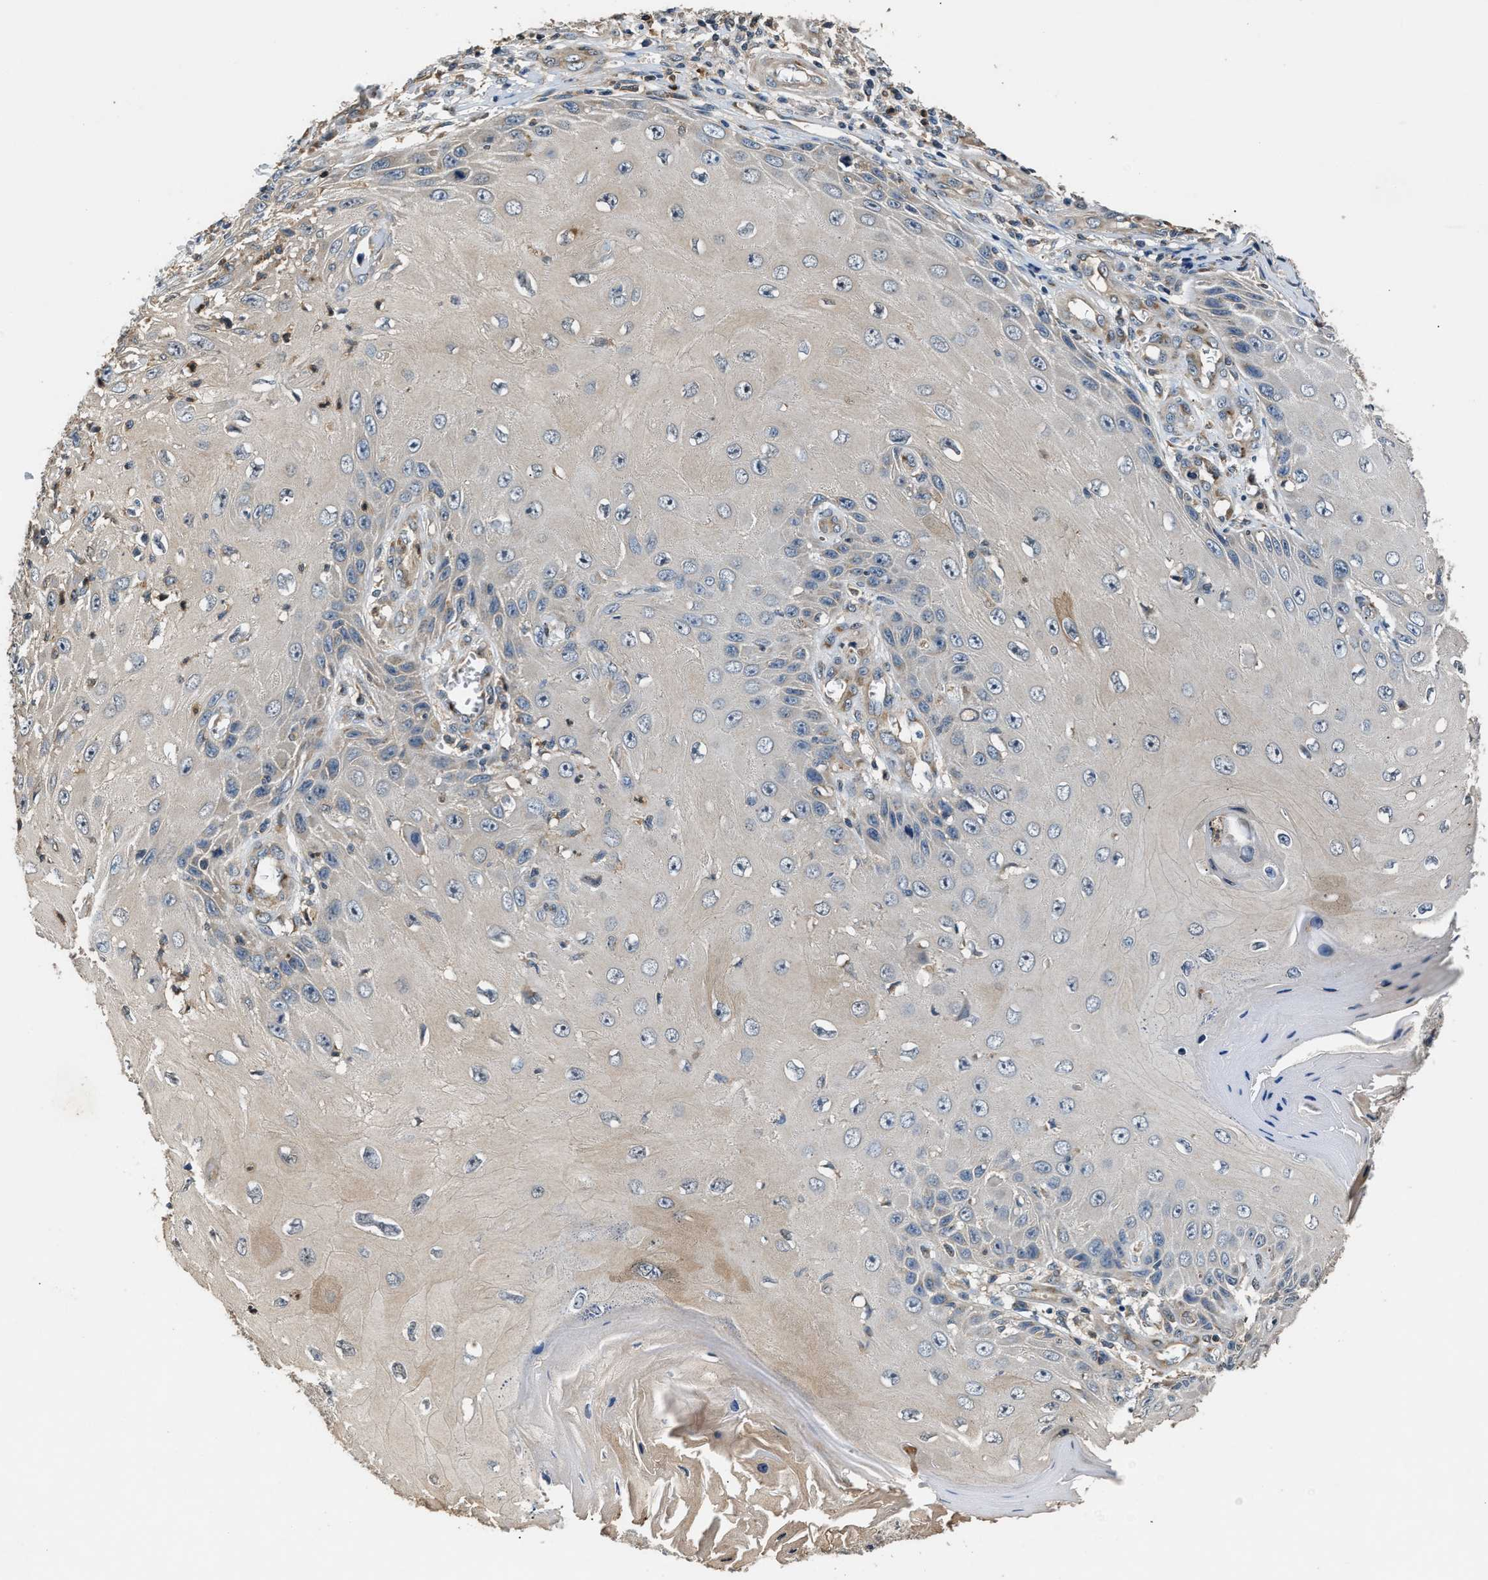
{"staining": {"intensity": "moderate", "quantity": "<25%", "location": "cytoplasmic/membranous"}, "tissue": "skin cancer", "cell_type": "Tumor cells", "image_type": "cancer", "snomed": [{"axis": "morphology", "description": "Squamous cell carcinoma, NOS"}, {"axis": "topography", "description": "Skin"}], "caption": "Protein expression analysis of skin squamous cell carcinoma reveals moderate cytoplasmic/membranous positivity in about <25% of tumor cells.", "gene": "CHUK", "patient": {"sex": "female", "age": 73}}